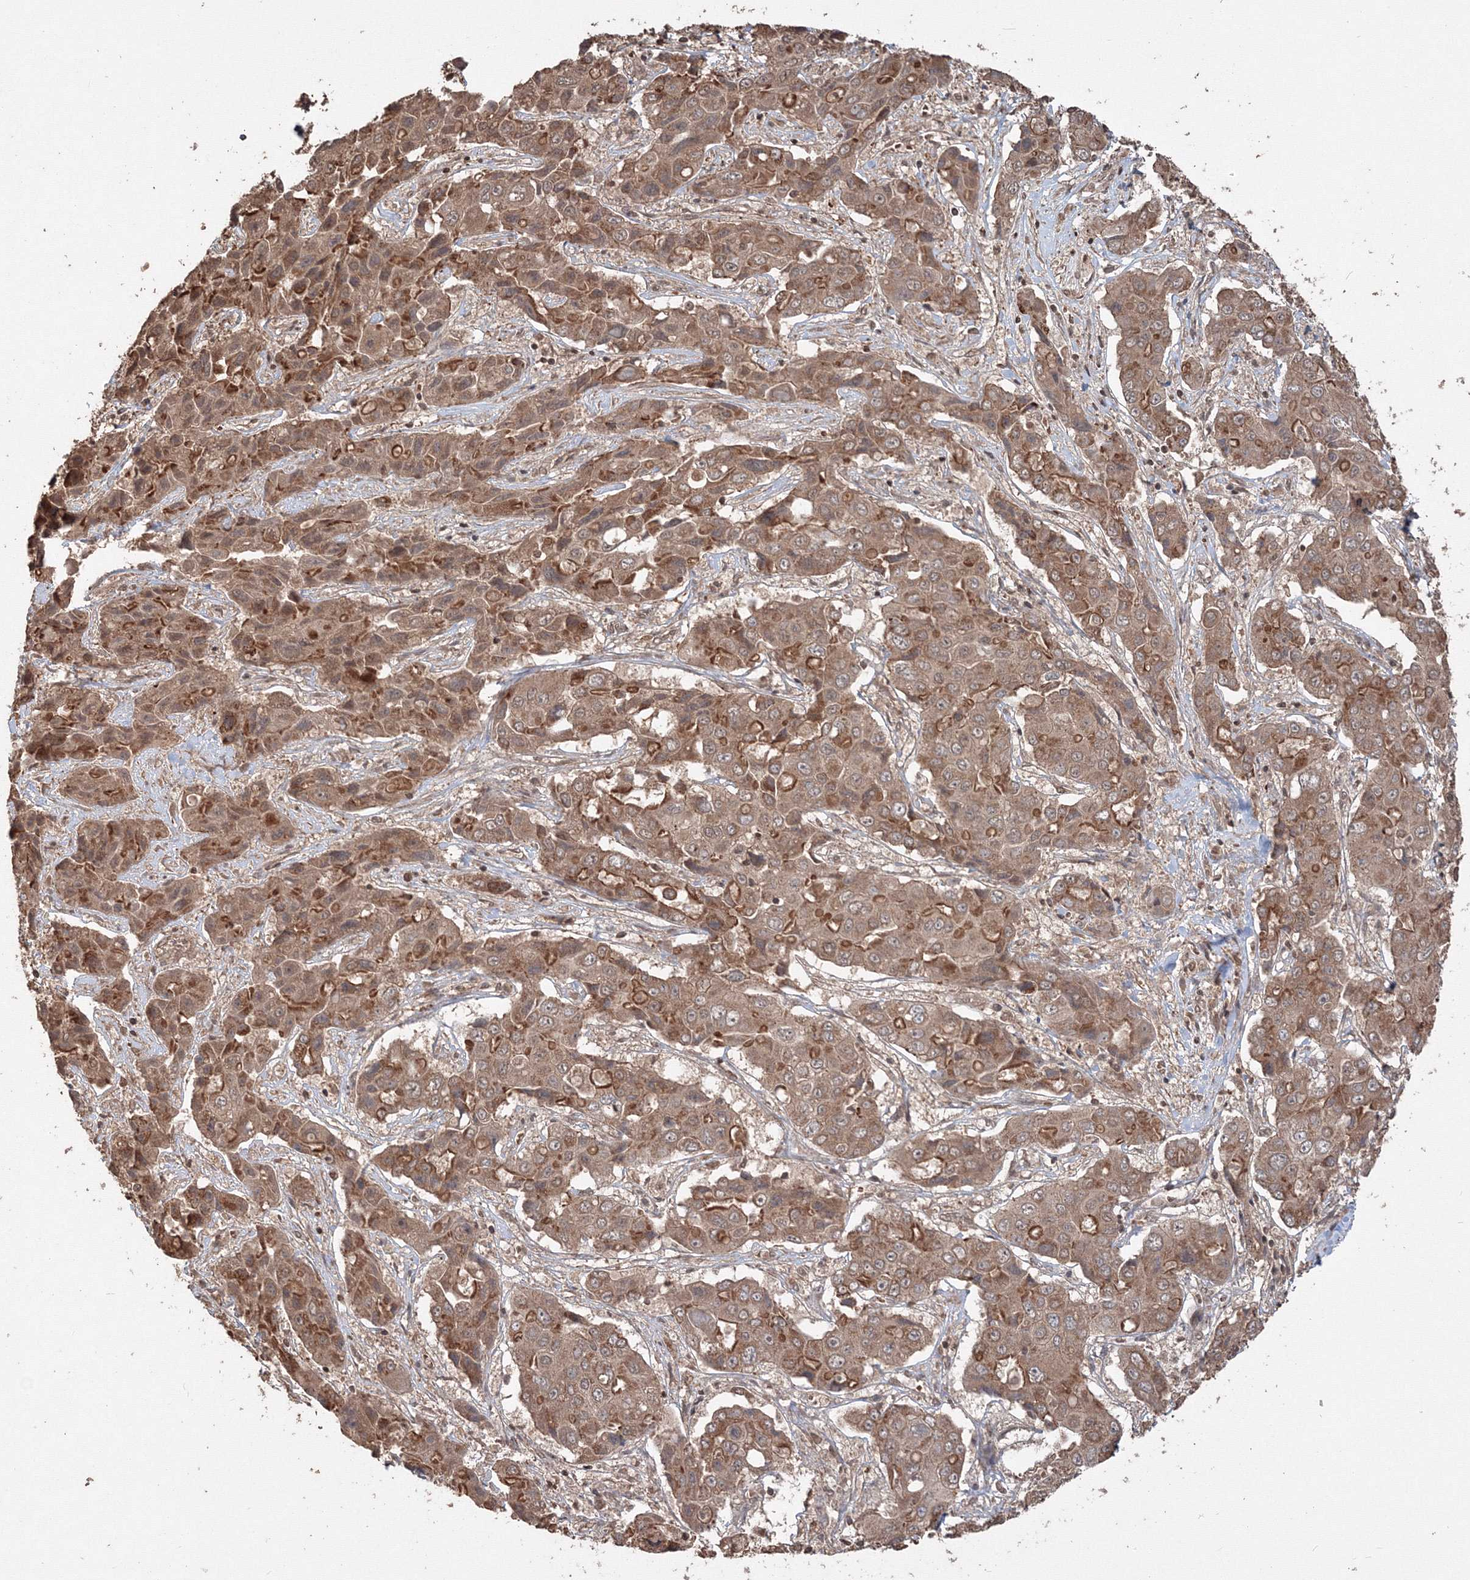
{"staining": {"intensity": "moderate", "quantity": ">75%", "location": "cytoplasmic/membranous"}, "tissue": "liver cancer", "cell_type": "Tumor cells", "image_type": "cancer", "snomed": [{"axis": "morphology", "description": "Cholangiocarcinoma"}, {"axis": "topography", "description": "Liver"}], "caption": "IHC histopathology image of neoplastic tissue: human liver cancer (cholangiocarcinoma) stained using IHC exhibits medium levels of moderate protein expression localized specifically in the cytoplasmic/membranous of tumor cells, appearing as a cytoplasmic/membranous brown color.", "gene": "CCDC122", "patient": {"sex": "male", "age": 67}}